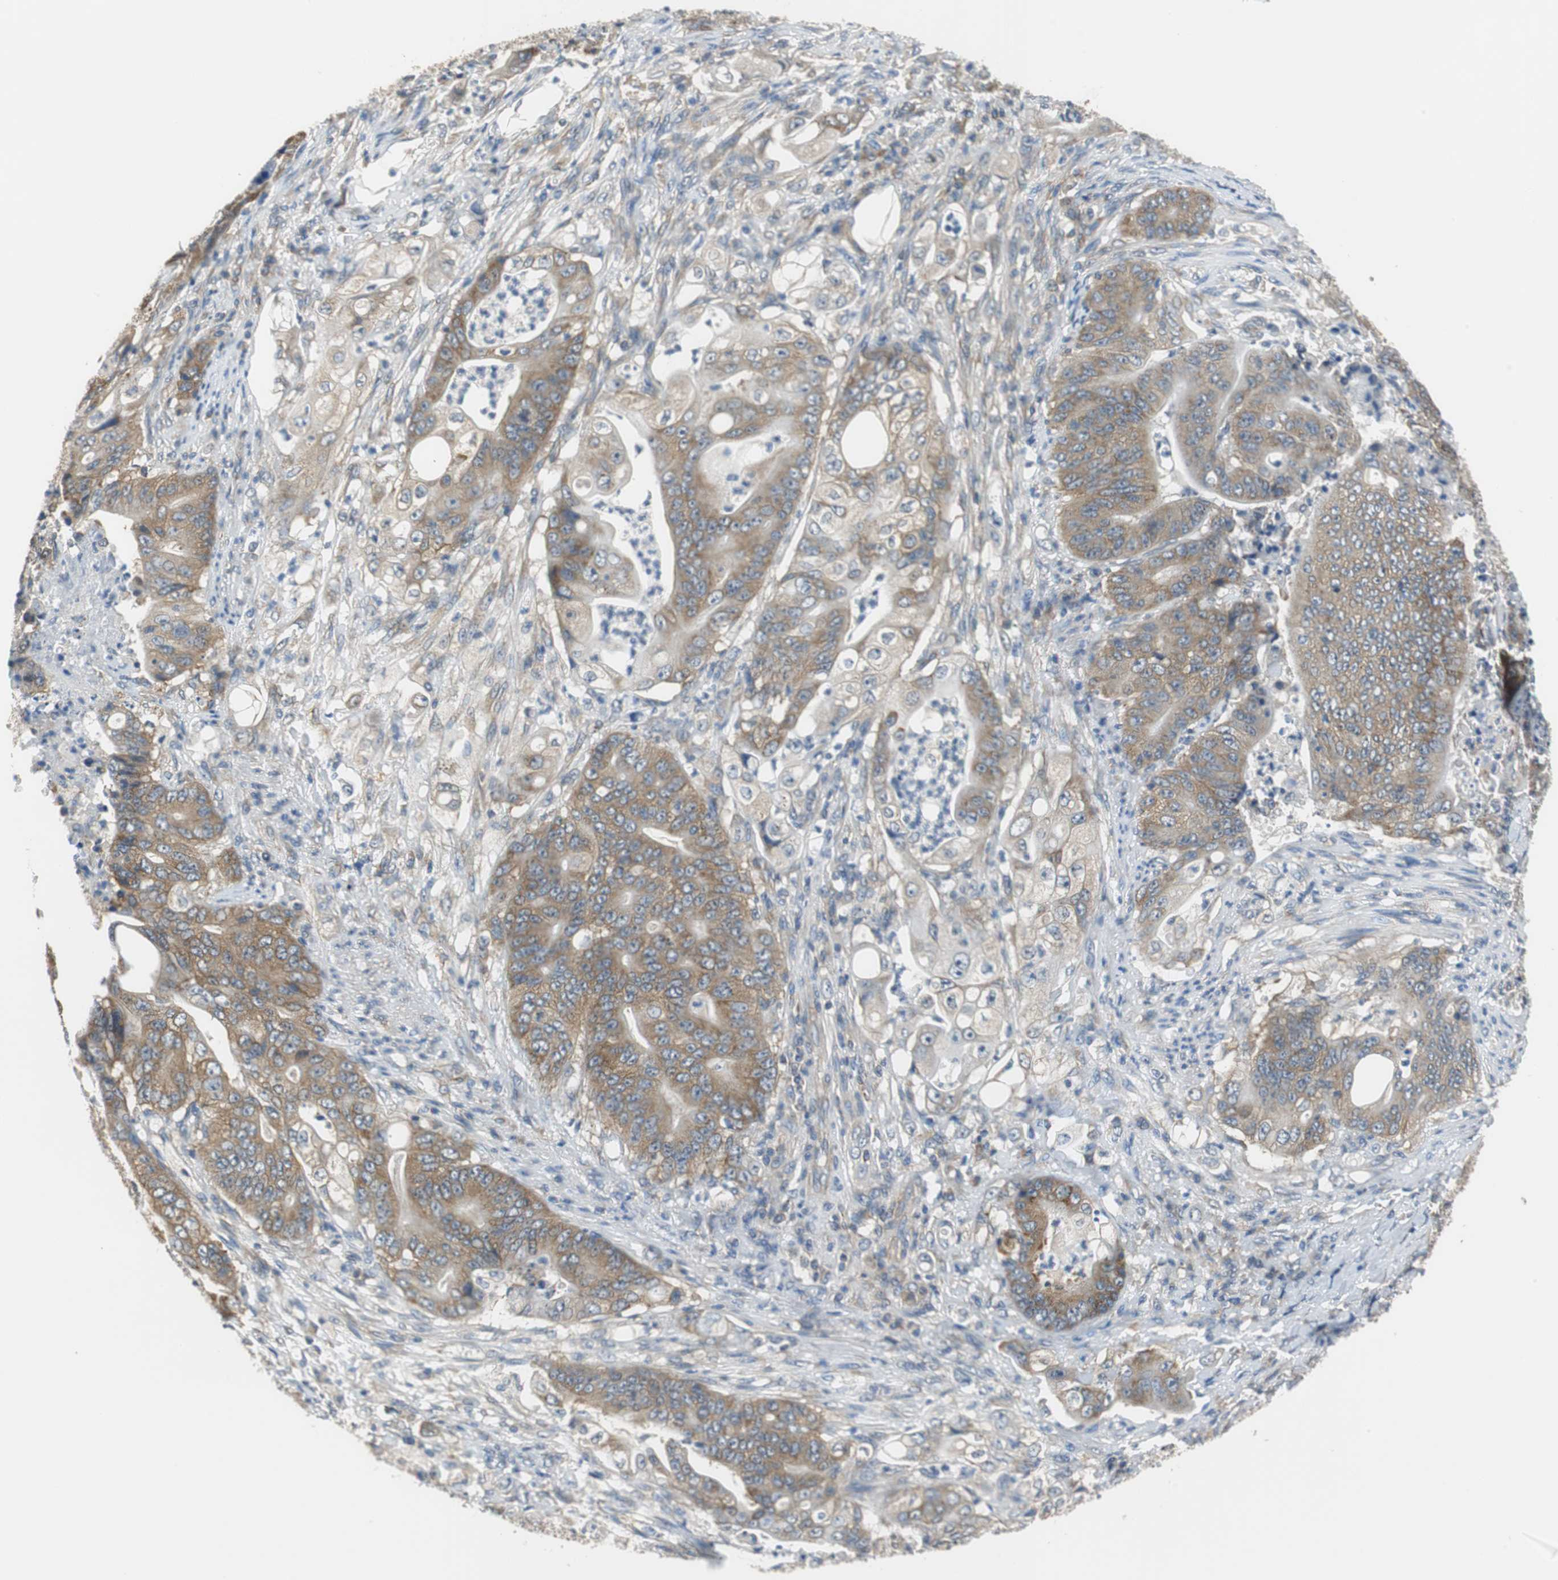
{"staining": {"intensity": "moderate", "quantity": ">75%", "location": "cytoplasmic/membranous"}, "tissue": "stomach cancer", "cell_type": "Tumor cells", "image_type": "cancer", "snomed": [{"axis": "morphology", "description": "Adenocarcinoma, NOS"}, {"axis": "topography", "description": "Stomach"}], "caption": "Stomach cancer was stained to show a protein in brown. There is medium levels of moderate cytoplasmic/membranous staining in about >75% of tumor cells.", "gene": "CNOT3", "patient": {"sex": "female", "age": 73}}